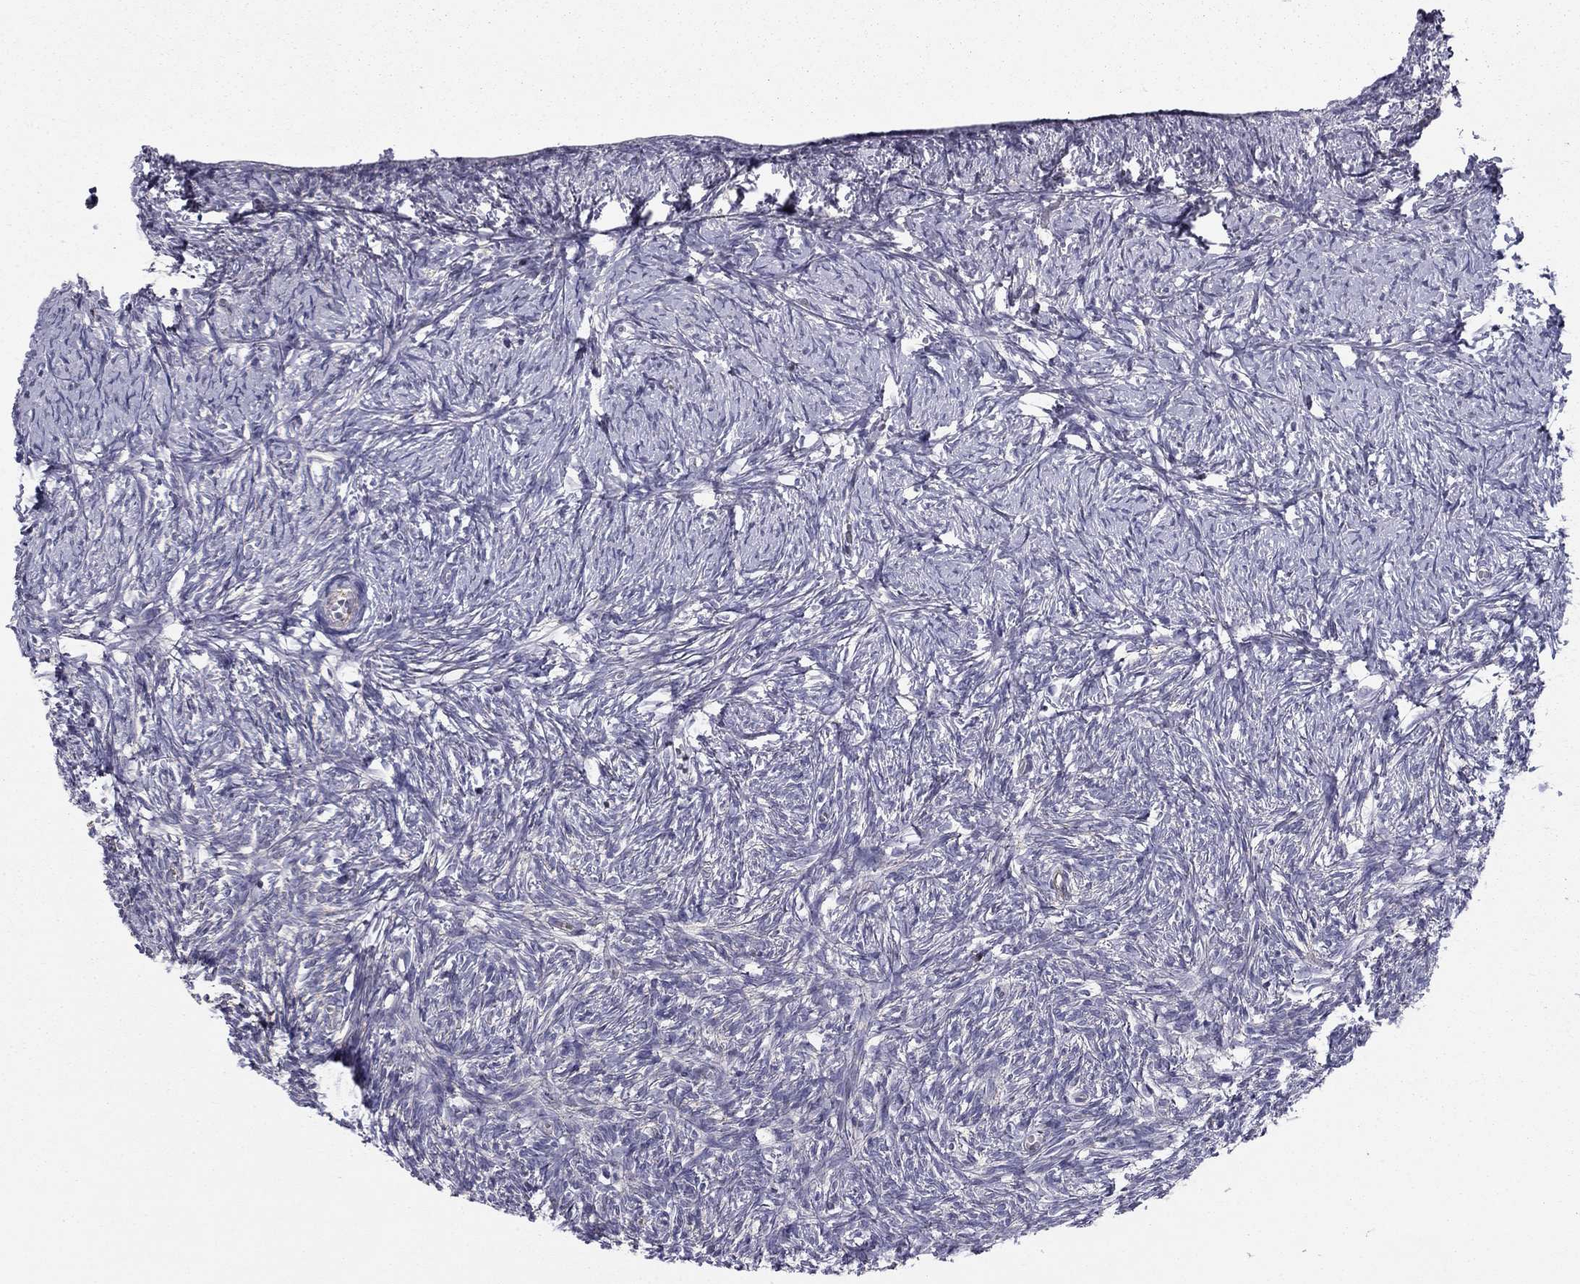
{"staining": {"intensity": "negative", "quantity": "none", "location": "none"}, "tissue": "ovary", "cell_type": "Ovarian stroma cells", "image_type": "normal", "snomed": [{"axis": "morphology", "description": "Normal tissue, NOS"}, {"axis": "topography", "description": "Ovary"}], "caption": "DAB immunohistochemical staining of normal human ovary demonstrates no significant positivity in ovarian stroma cells.", "gene": "ALG6", "patient": {"sex": "female", "age": 43}}